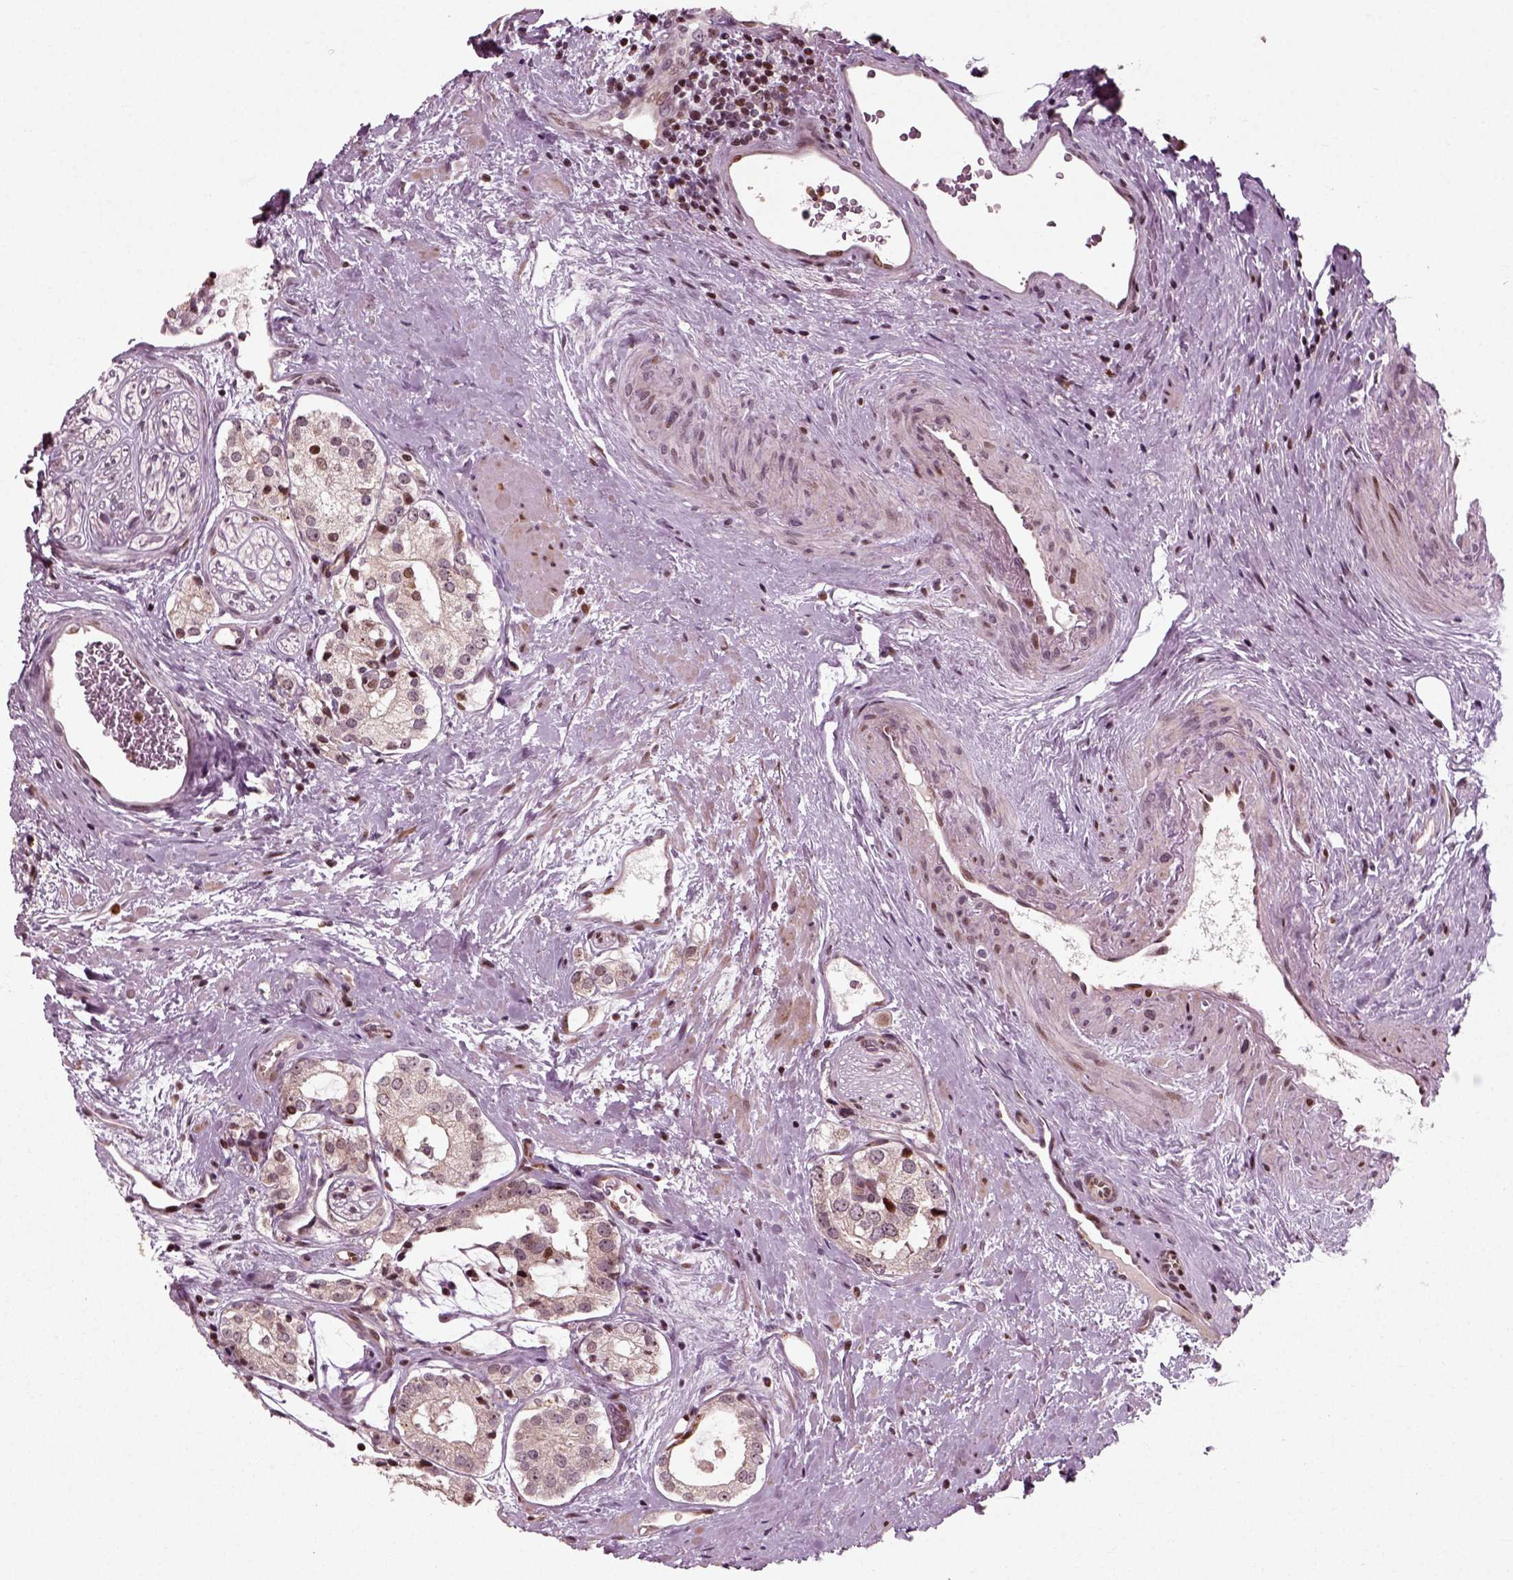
{"staining": {"intensity": "moderate", "quantity": "<25%", "location": "nuclear"}, "tissue": "prostate cancer", "cell_type": "Tumor cells", "image_type": "cancer", "snomed": [{"axis": "morphology", "description": "Adenocarcinoma, NOS"}, {"axis": "topography", "description": "Prostate"}], "caption": "Human prostate cancer (adenocarcinoma) stained for a protein (brown) displays moderate nuclear positive expression in approximately <25% of tumor cells.", "gene": "CDC14A", "patient": {"sex": "male", "age": 66}}